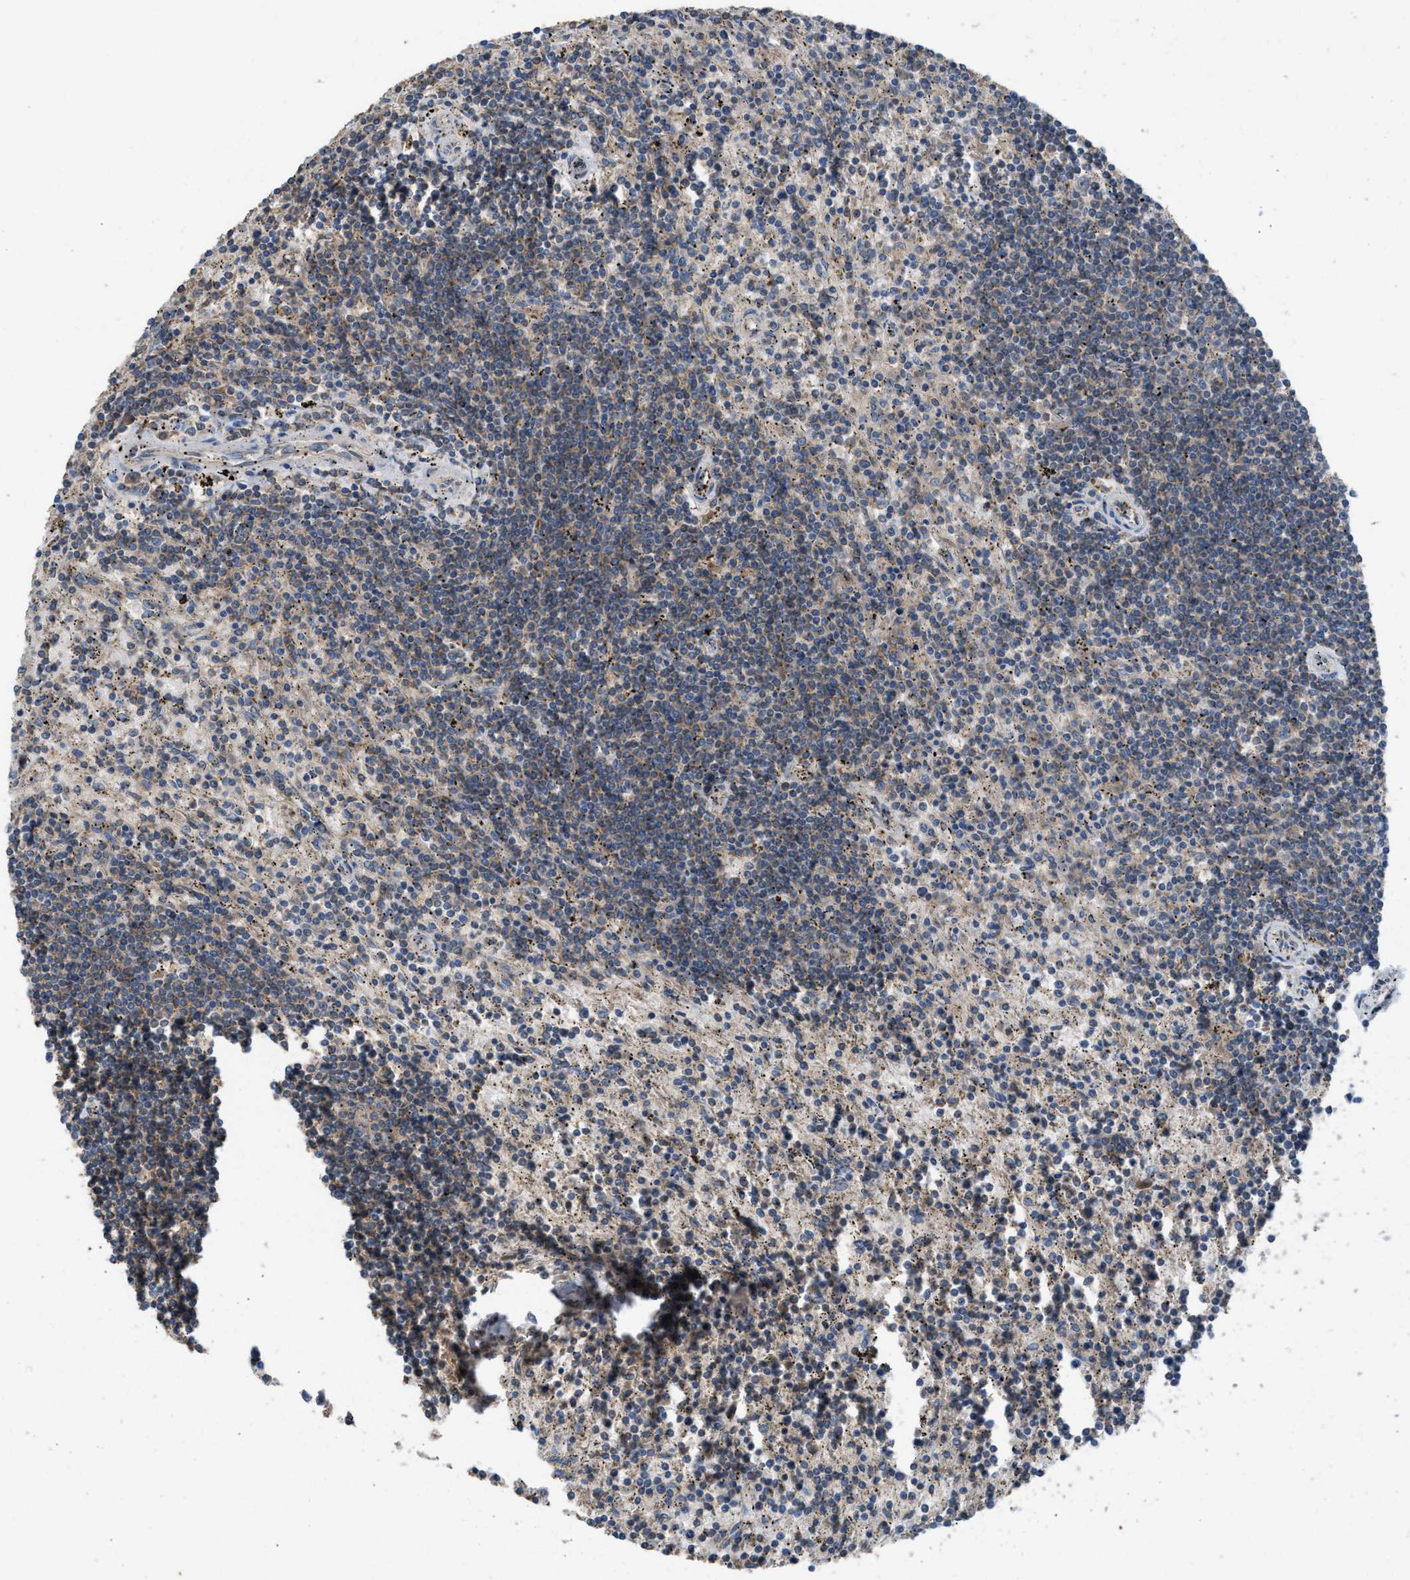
{"staining": {"intensity": "weak", "quantity": "<25%", "location": "cytoplasmic/membranous"}, "tissue": "lymphoma", "cell_type": "Tumor cells", "image_type": "cancer", "snomed": [{"axis": "morphology", "description": "Malignant lymphoma, non-Hodgkin's type, Low grade"}, {"axis": "topography", "description": "Spleen"}], "caption": "Immunohistochemistry (IHC) histopathology image of human lymphoma stained for a protein (brown), which demonstrates no staining in tumor cells.", "gene": "TPK1", "patient": {"sex": "male", "age": 76}}